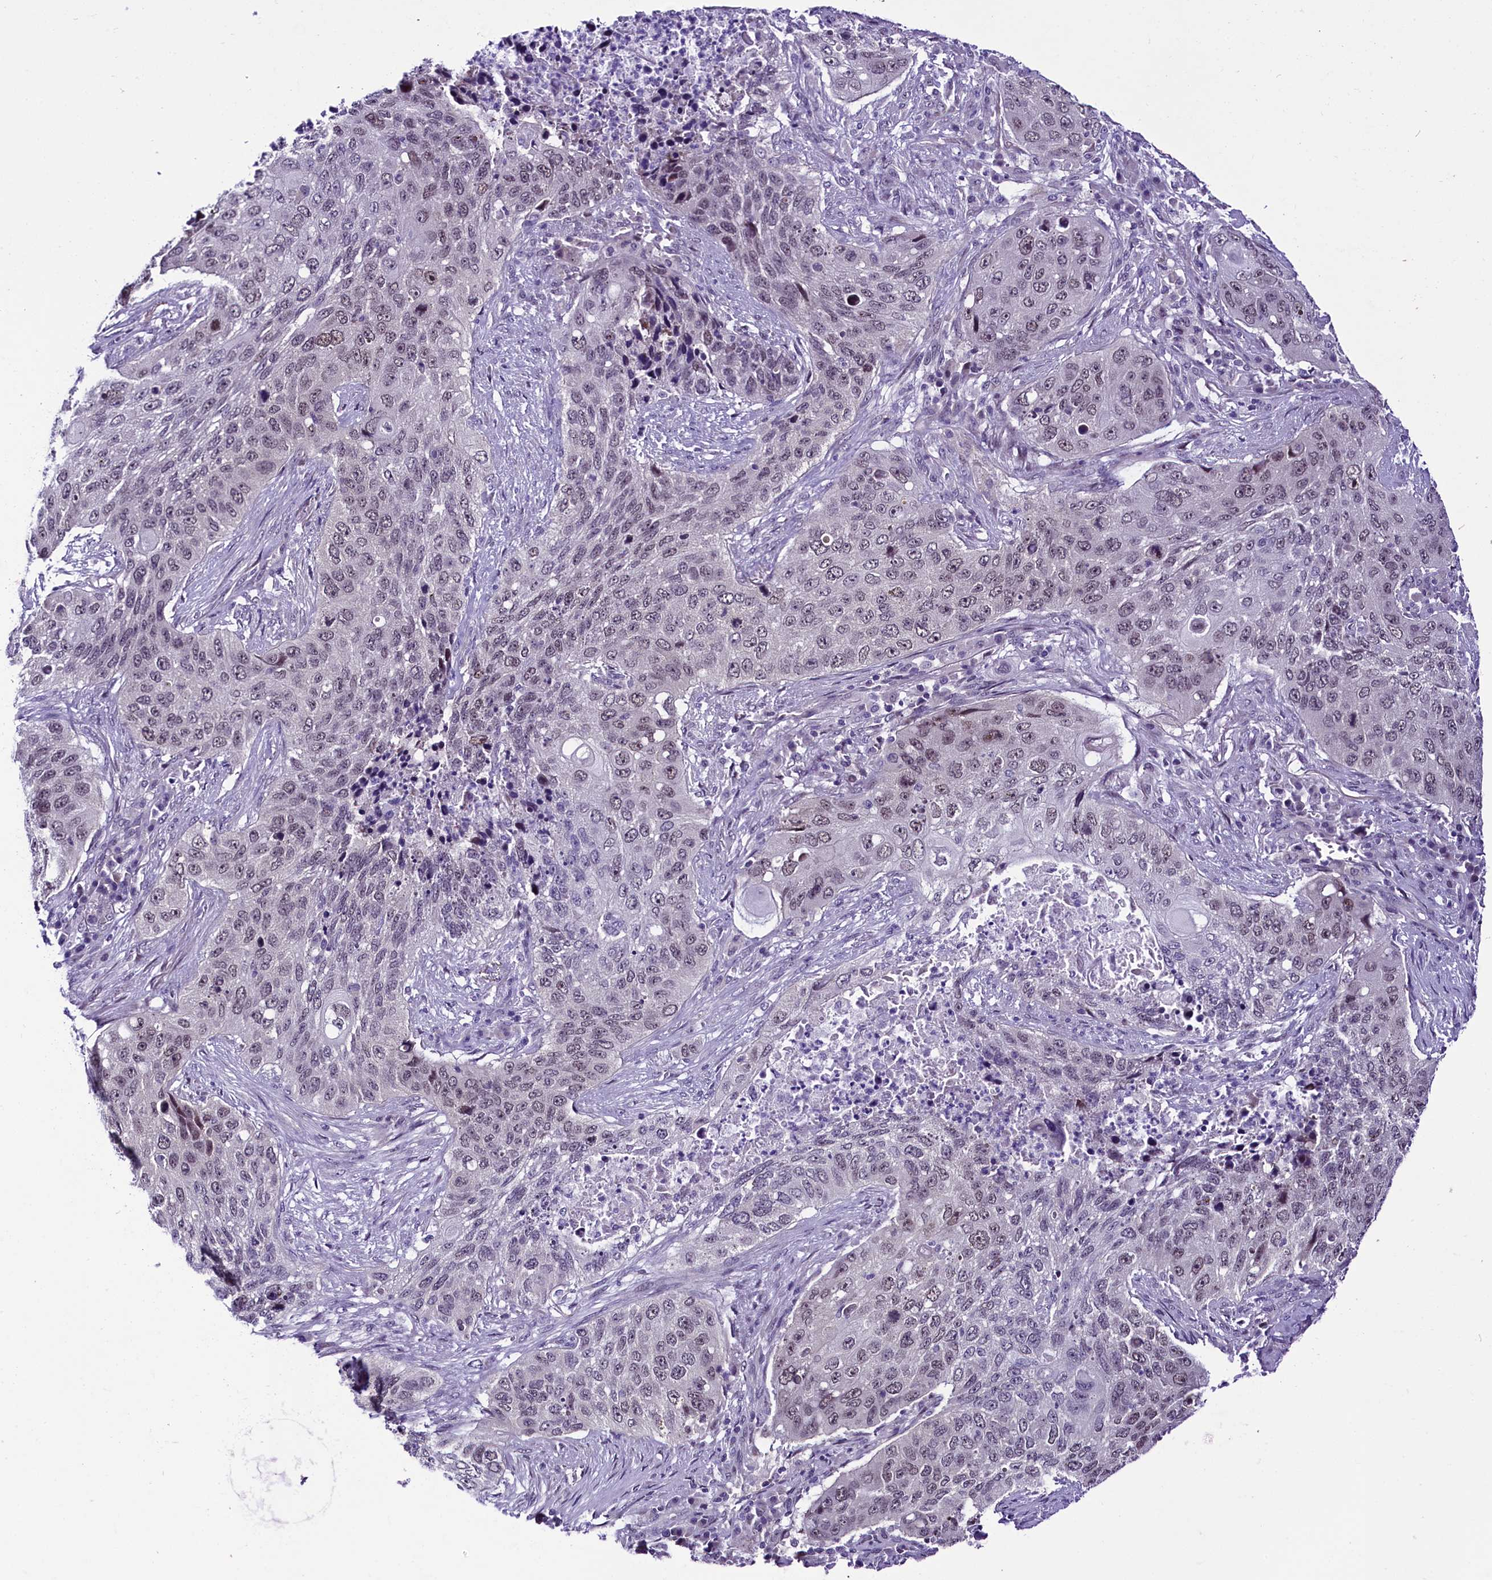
{"staining": {"intensity": "negative", "quantity": "none", "location": "none"}, "tissue": "lung cancer", "cell_type": "Tumor cells", "image_type": "cancer", "snomed": [{"axis": "morphology", "description": "Squamous cell carcinoma, NOS"}, {"axis": "topography", "description": "Lung"}], "caption": "Immunohistochemical staining of squamous cell carcinoma (lung) shows no significant positivity in tumor cells. Brightfield microscopy of IHC stained with DAB (3,3'-diaminobenzidine) (brown) and hematoxylin (blue), captured at high magnification.", "gene": "CCDC106", "patient": {"sex": "female", "age": 63}}